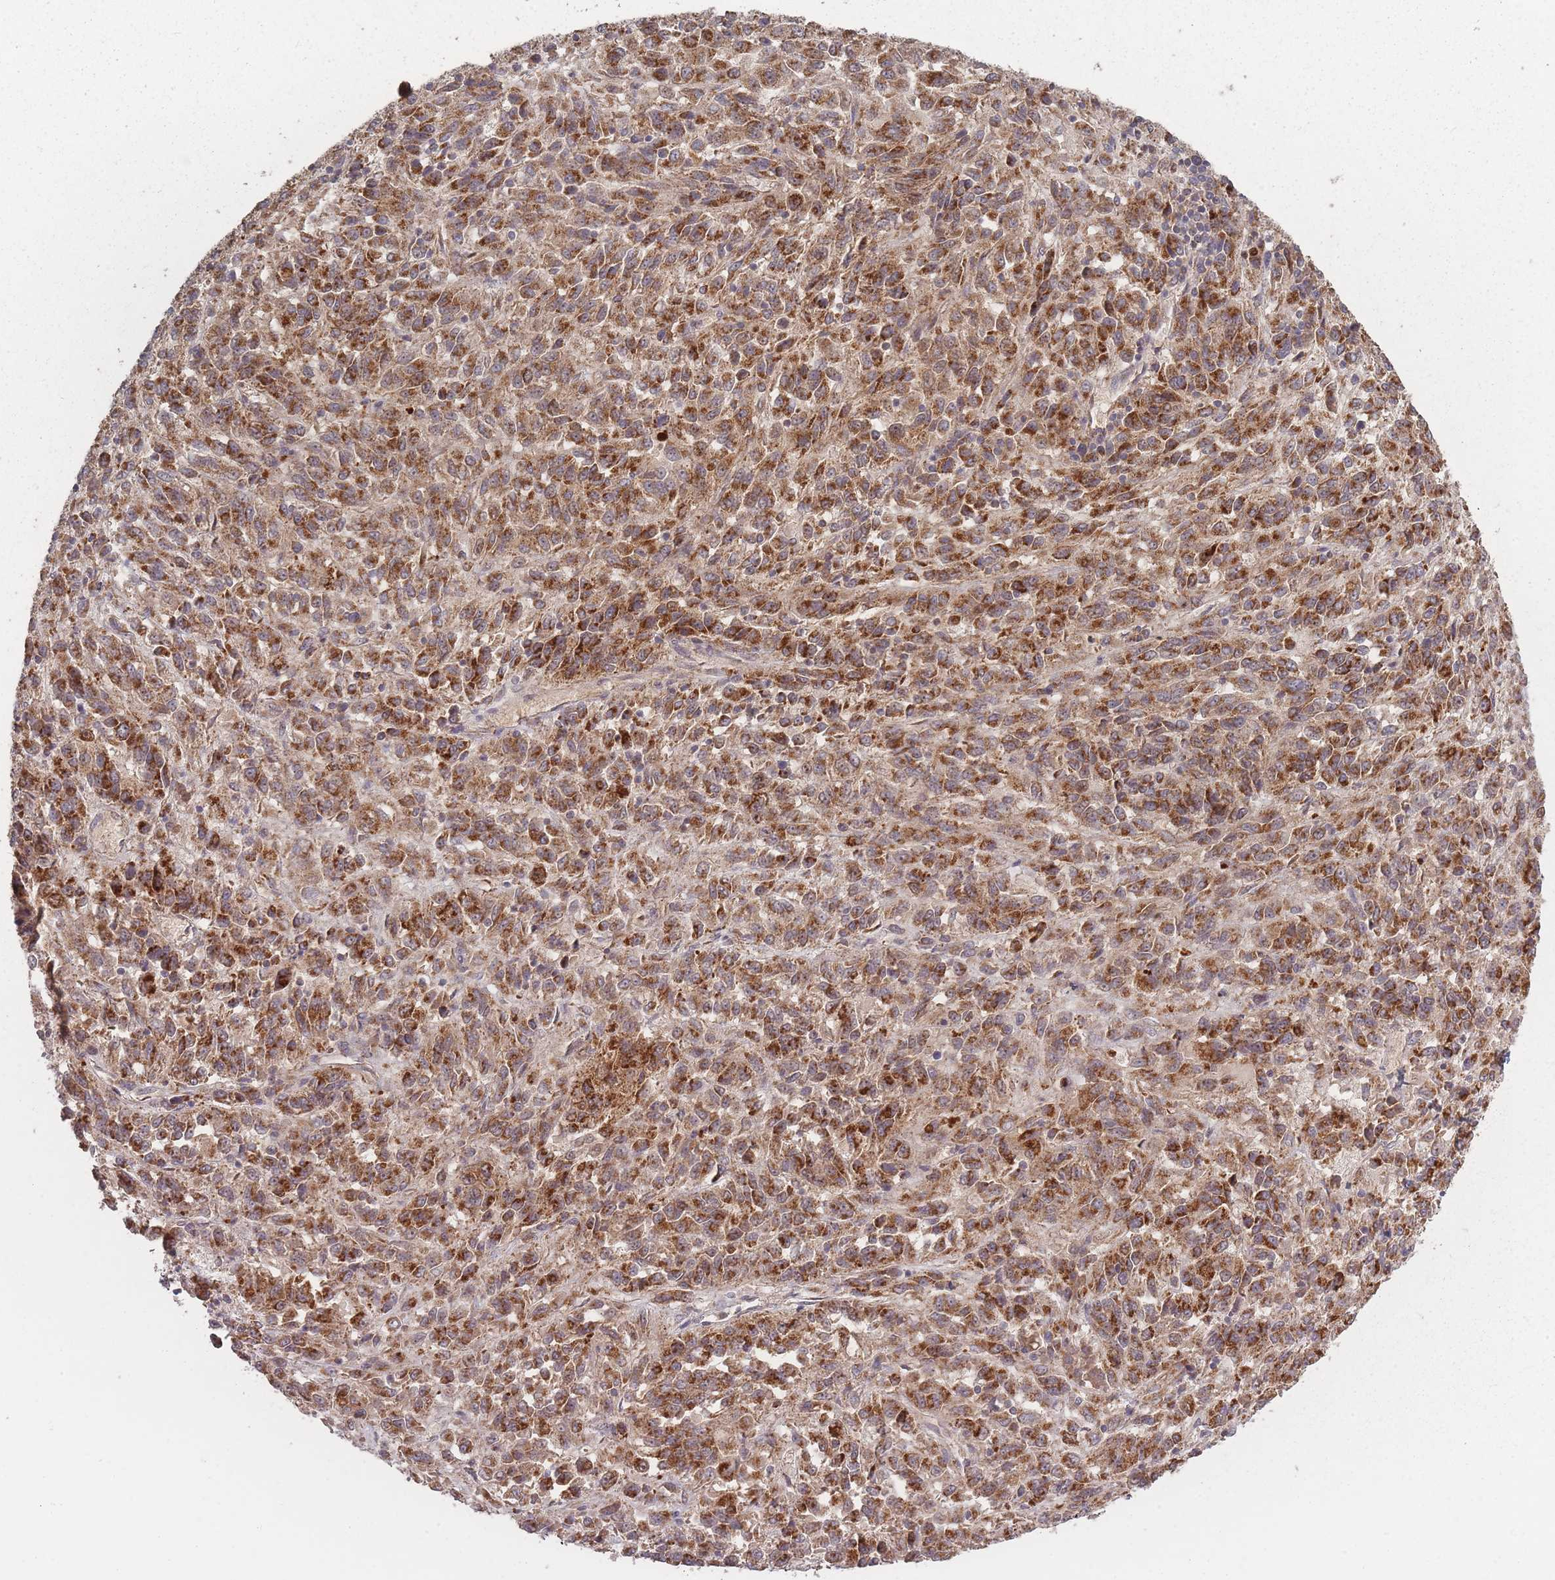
{"staining": {"intensity": "strong", "quantity": ">75%", "location": "cytoplasmic/membranous"}, "tissue": "melanoma", "cell_type": "Tumor cells", "image_type": "cancer", "snomed": [{"axis": "morphology", "description": "Malignant melanoma, Metastatic site"}, {"axis": "topography", "description": "Lung"}], "caption": "The histopathology image shows immunohistochemical staining of melanoma. There is strong cytoplasmic/membranous expression is appreciated in approximately >75% of tumor cells.", "gene": "LYRM7", "patient": {"sex": "male", "age": 64}}